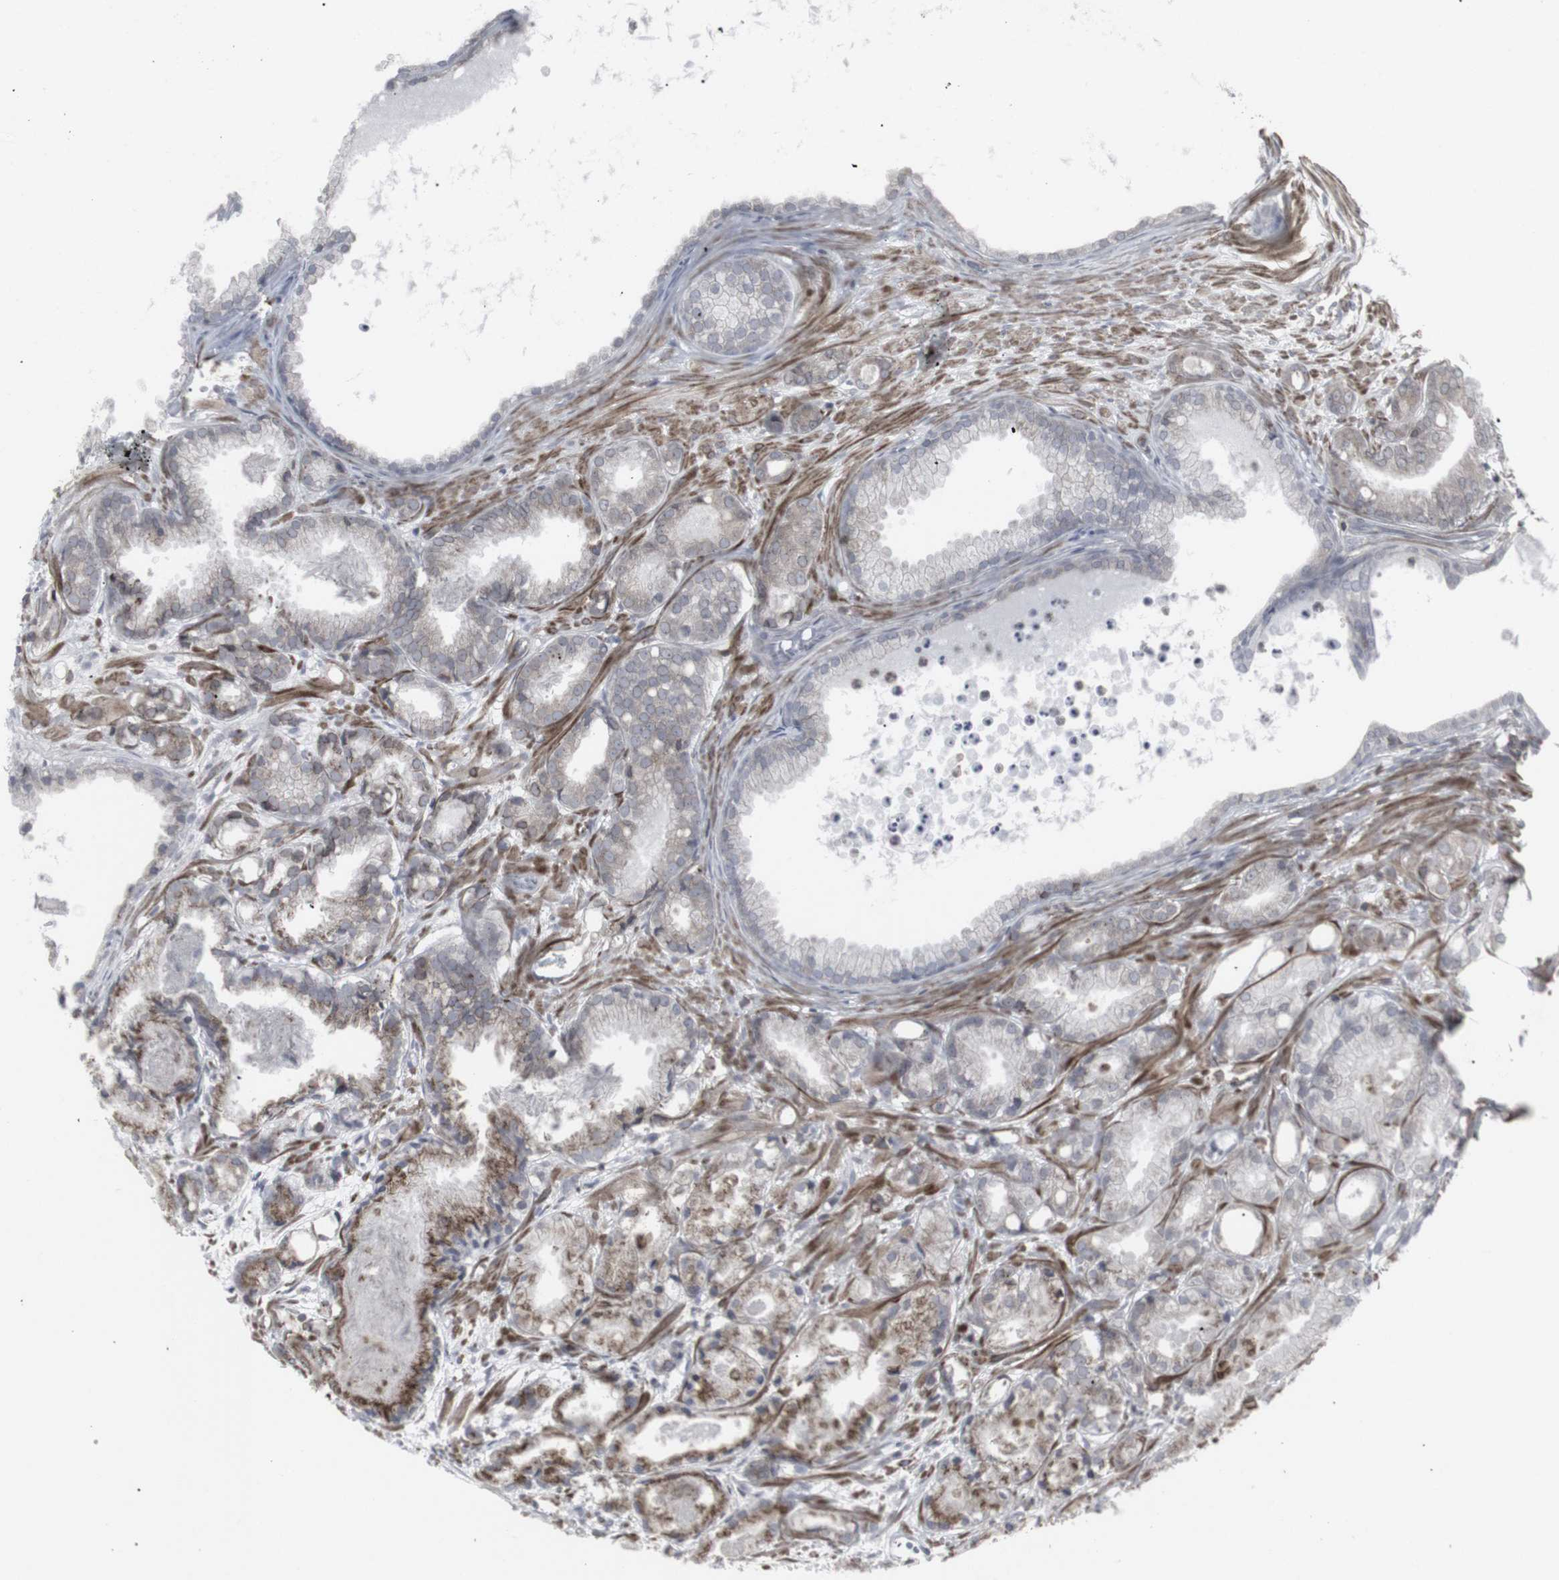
{"staining": {"intensity": "moderate", "quantity": "25%-75%", "location": "cytoplasmic/membranous"}, "tissue": "prostate cancer", "cell_type": "Tumor cells", "image_type": "cancer", "snomed": [{"axis": "morphology", "description": "Adenocarcinoma, Low grade"}, {"axis": "topography", "description": "Prostate"}], "caption": "Immunohistochemical staining of human low-grade adenocarcinoma (prostate) exhibits medium levels of moderate cytoplasmic/membranous protein positivity in approximately 25%-75% of tumor cells. Immunohistochemistry (ihc) stains the protein in brown and the nuclei are stained blue.", "gene": "APOBEC2", "patient": {"sex": "male", "age": 72}}